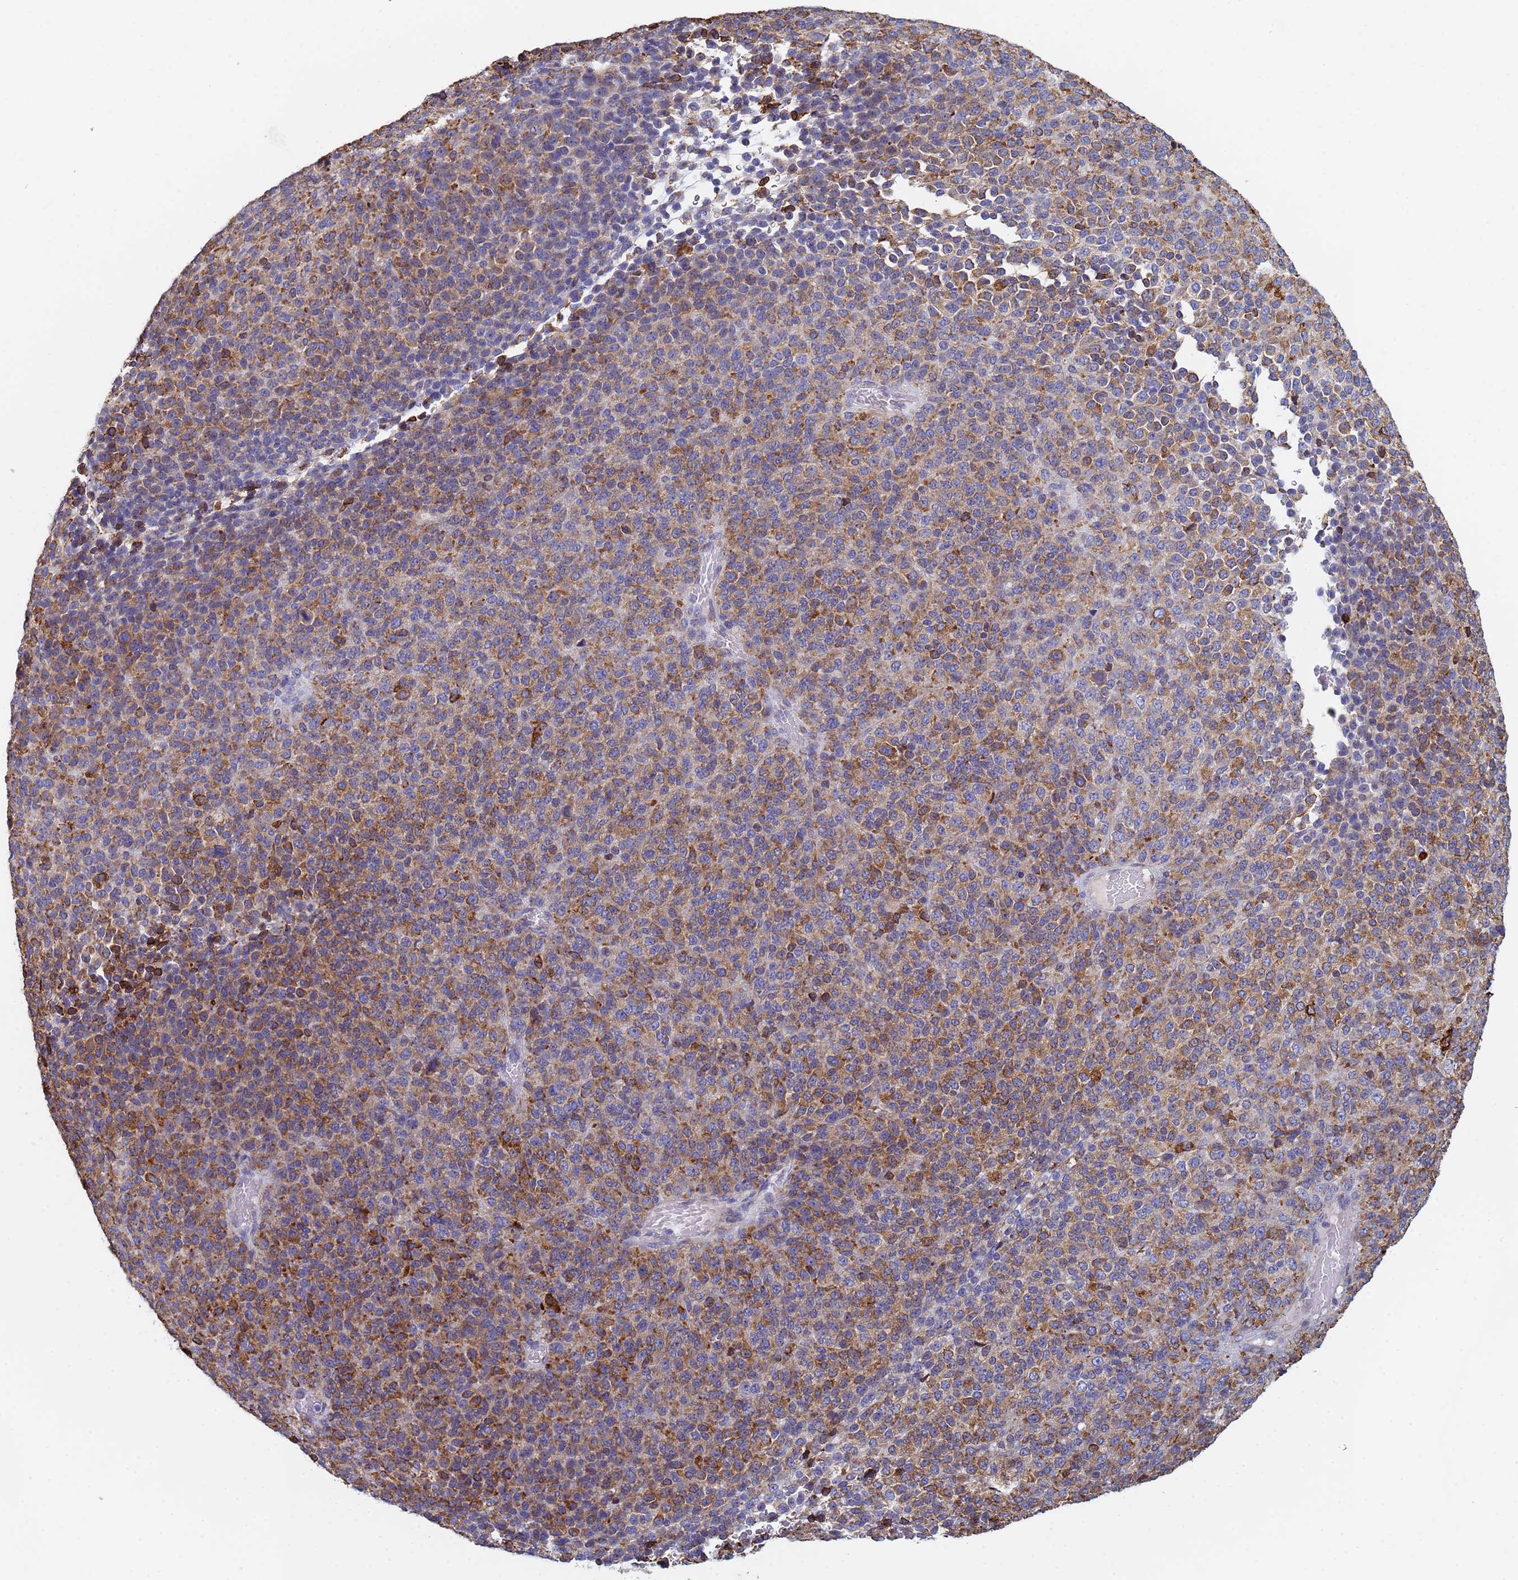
{"staining": {"intensity": "moderate", "quantity": ">75%", "location": "cytoplasmic/membranous"}, "tissue": "melanoma", "cell_type": "Tumor cells", "image_type": "cancer", "snomed": [{"axis": "morphology", "description": "Malignant melanoma, Metastatic site"}, {"axis": "topography", "description": "Brain"}], "caption": "A brown stain shows moderate cytoplasmic/membranous positivity of a protein in human malignant melanoma (metastatic site) tumor cells.", "gene": "GDAP2", "patient": {"sex": "female", "age": 56}}